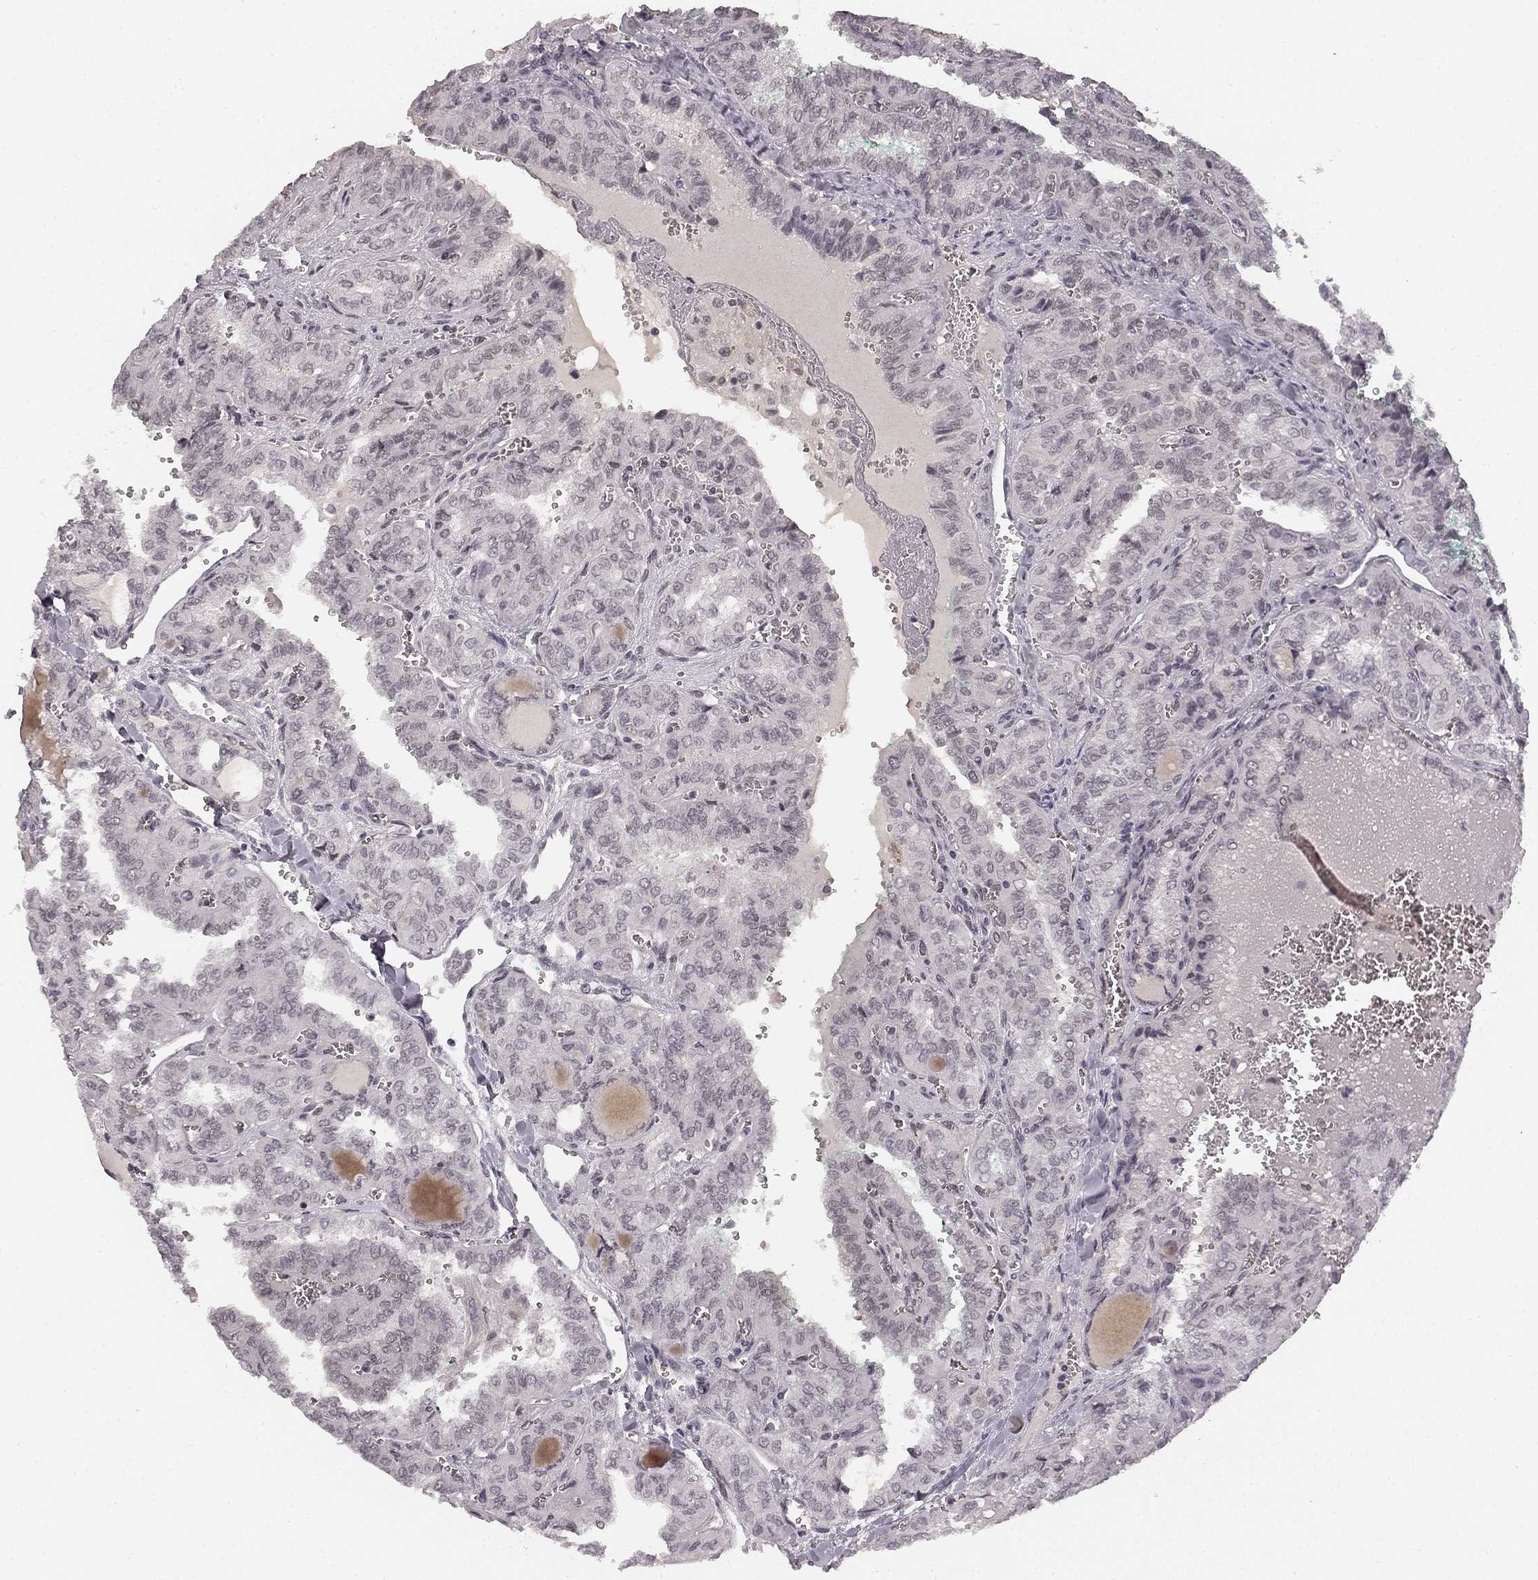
{"staining": {"intensity": "negative", "quantity": "none", "location": "none"}, "tissue": "thyroid cancer", "cell_type": "Tumor cells", "image_type": "cancer", "snomed": [{"axis": "morphology", "description": "Papillary adenocarcinoma, NOS"}, {"axis": "topography", "description": "Thyroid gland"}], "caption": "IHC image of neoplastic tissue: human thyroid cancer (papillary adenocarcinoma) stained with DAB (3,3'-diaminobenzidine) demonstrates no significant protein positivity in tumor cells.", "gene": "HCN4", "patient": {"sex": "female", "age": 41}}